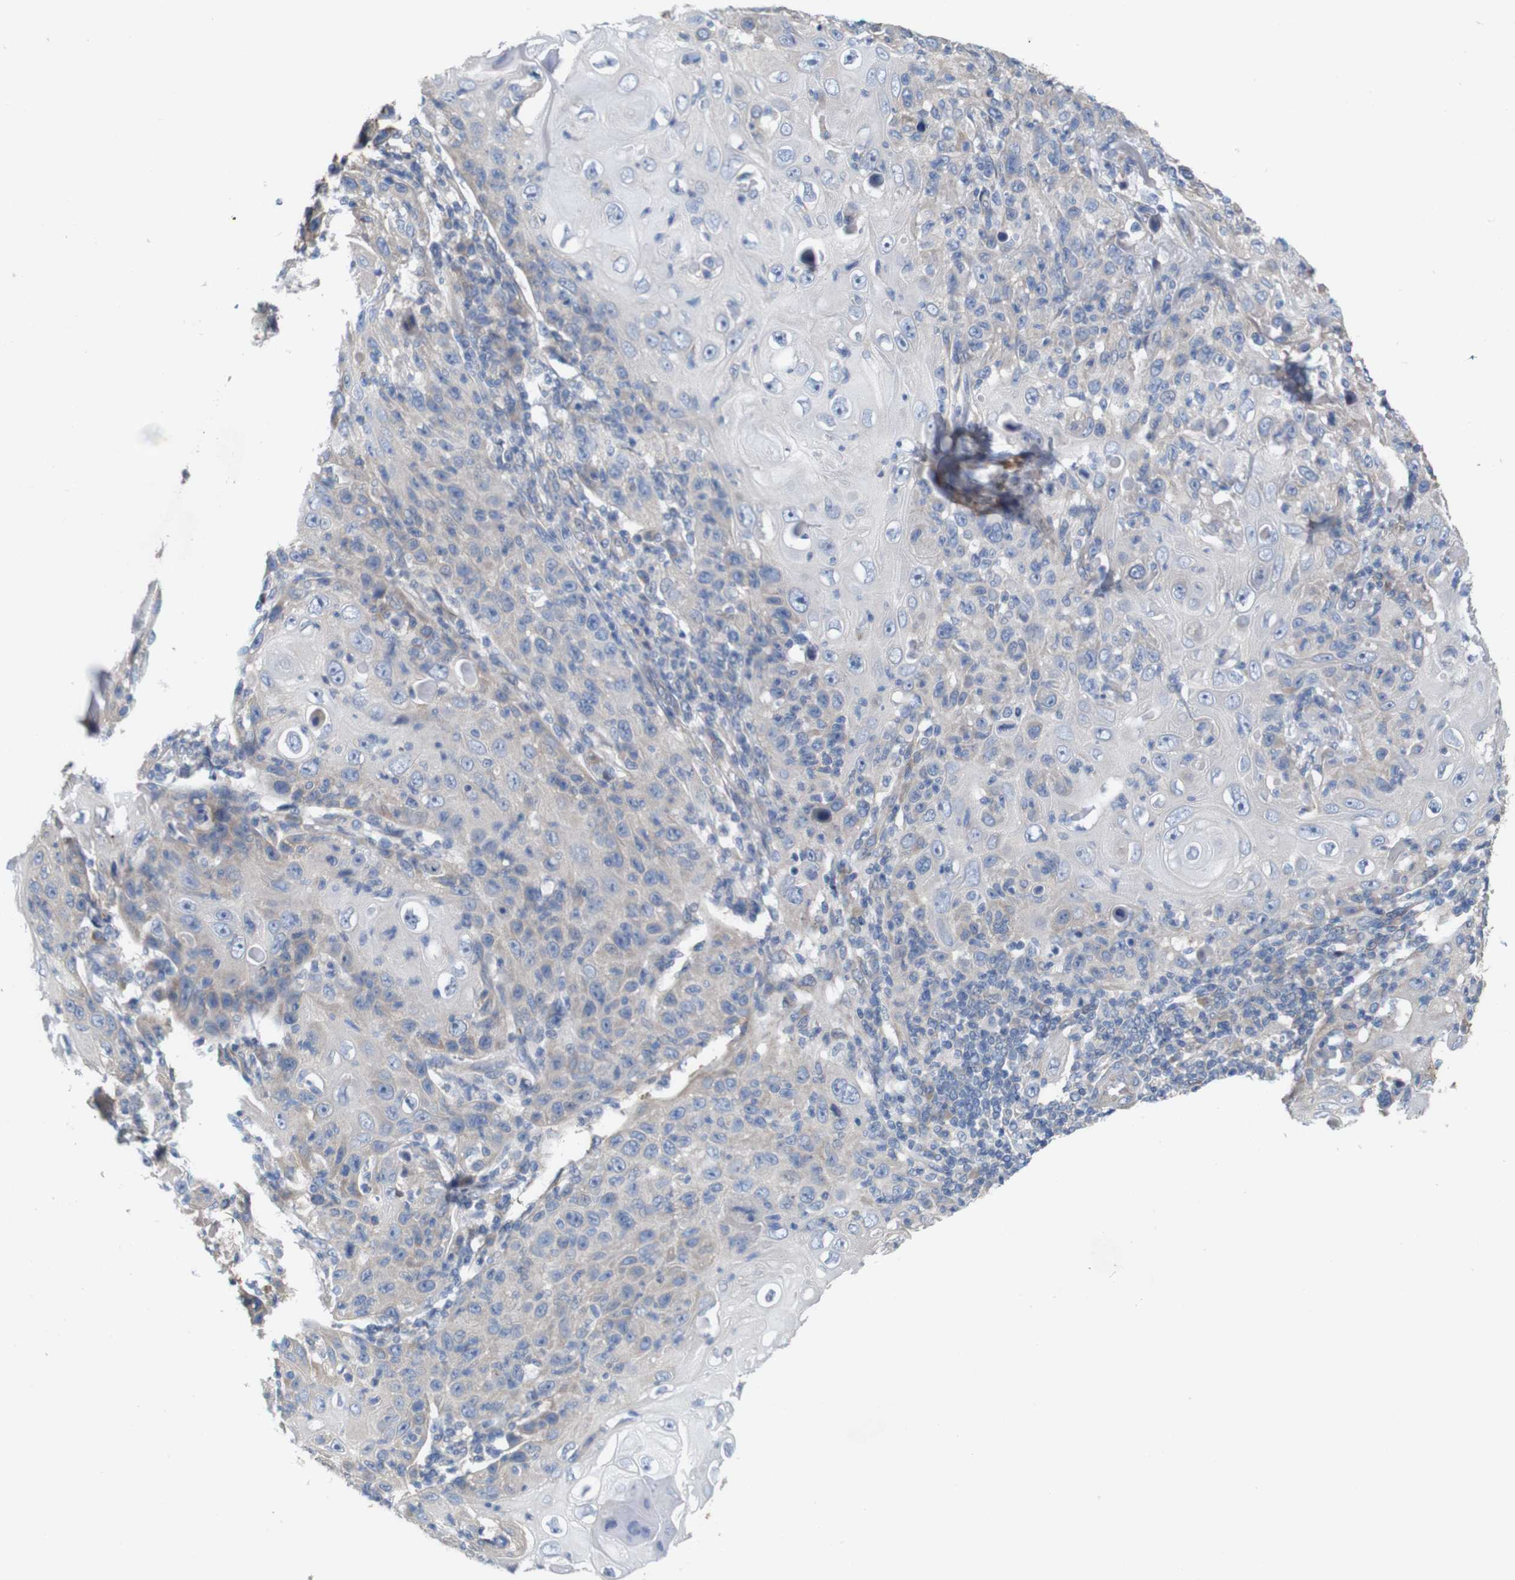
{"staining": {"intensity": "negative", "quantity": "none", "location": "none"}, "tissue": "skin cancer", "cell_type": "Tumor cells", "image_type": "cancer", "snomed": [{"axis": "morphology", "description": "Squamous cell carcinoma, NOS"}, {"axis": "topography", "description": "Skin"}], "caption": "High magnification brightfield microscopy of skin cancer (squamous cell carcinoma) stained with DAB (brown) and counterstained with hematoxylin (blue): tumor cells show no significant expression.", "gene": "MYEOV", "patient": {"sex": "female", "age": 88}}